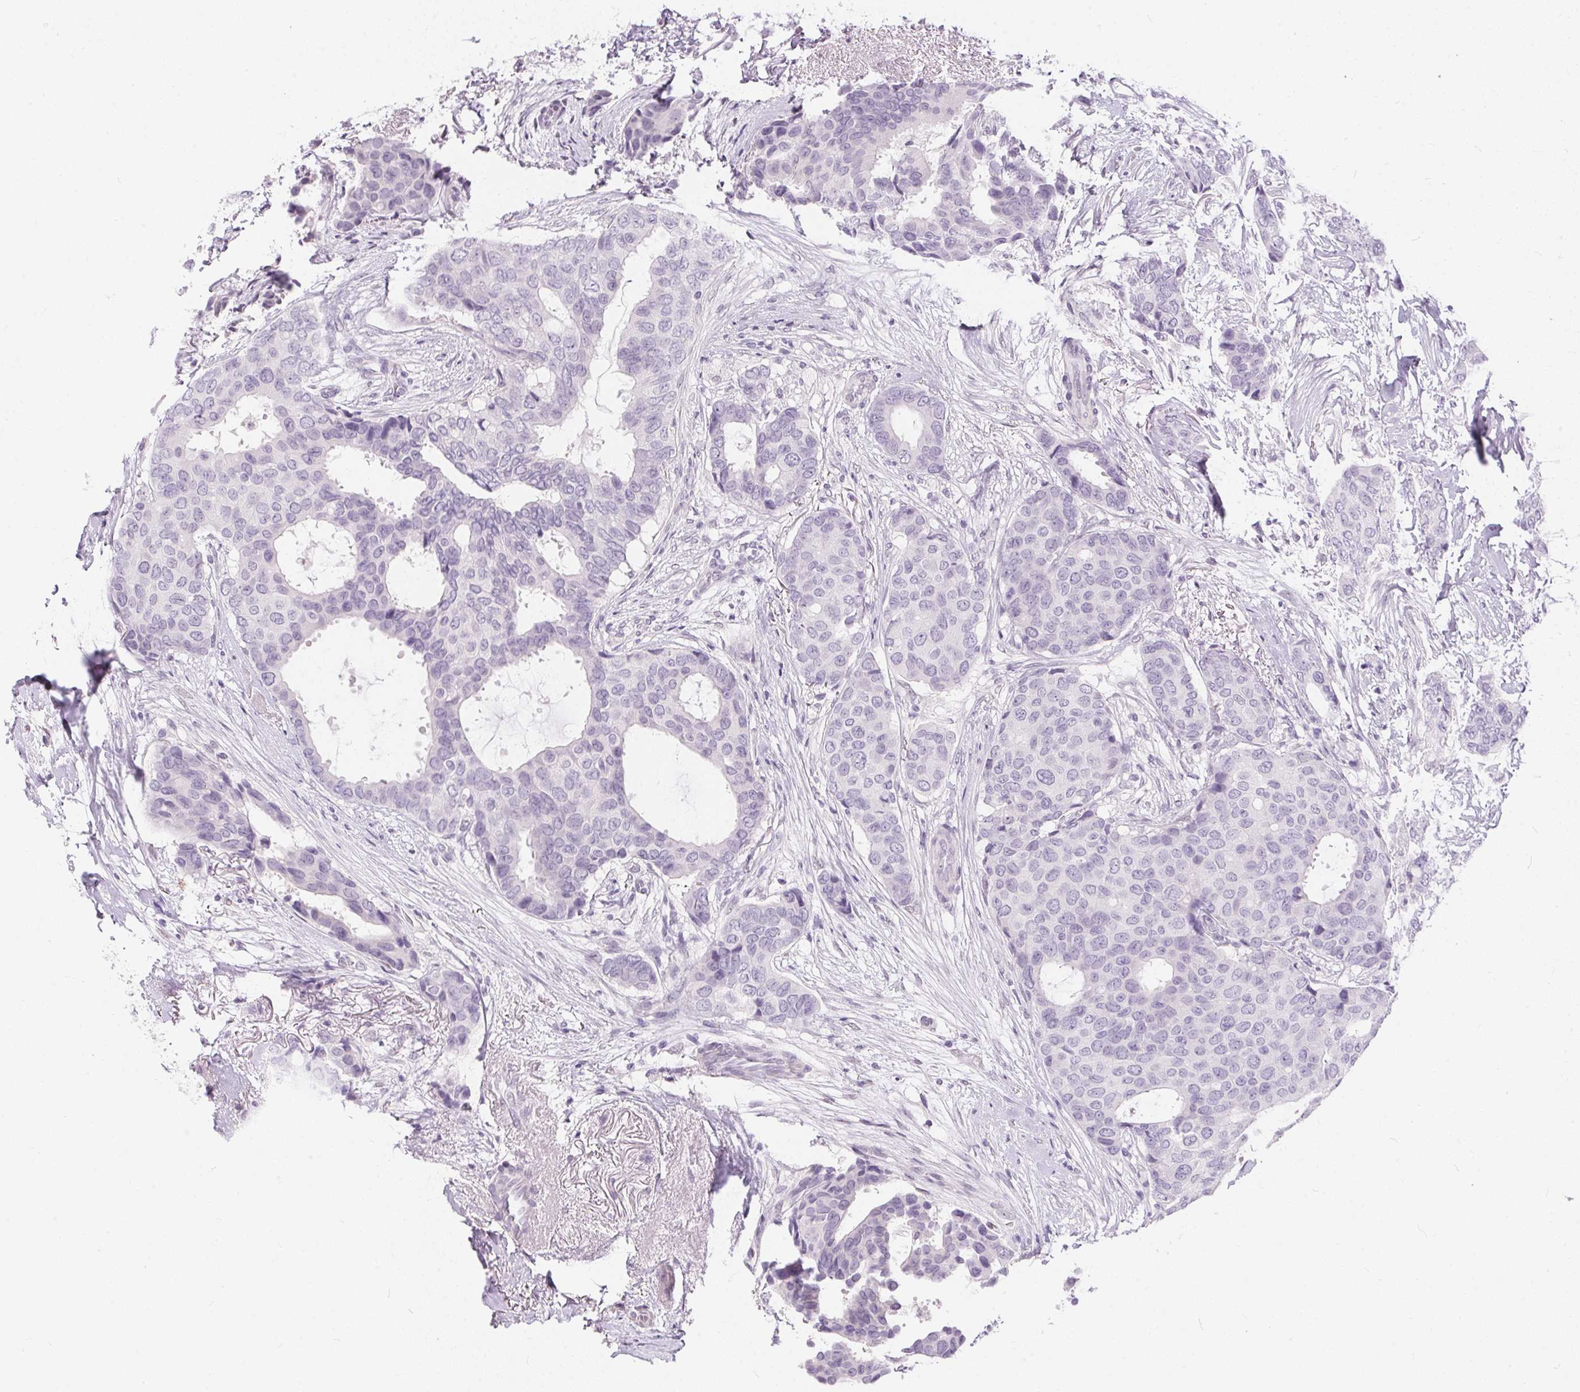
{"staining": {"intensity": "negative", "quantity": "none", "location": "none"}, "tissue": "breast cancer", "cell_type": "Tumor cells", "image_type": "cancer", "snomed": [{"axis": "morphology", "description": "Duct carcinoma"}, {"axis": "topography", "description": "Breast"}], "caption": "Protein analysis of breast intraductal carcinoma shows no significant expression in tumor cells. The staining is performed using DAB (3,3'-diaminobenzidine) brown chromogen with nuclei counter-stained in using hematoxylin.", "gene": "GBP6", "patient": {"sex": "female", "age": 75}}